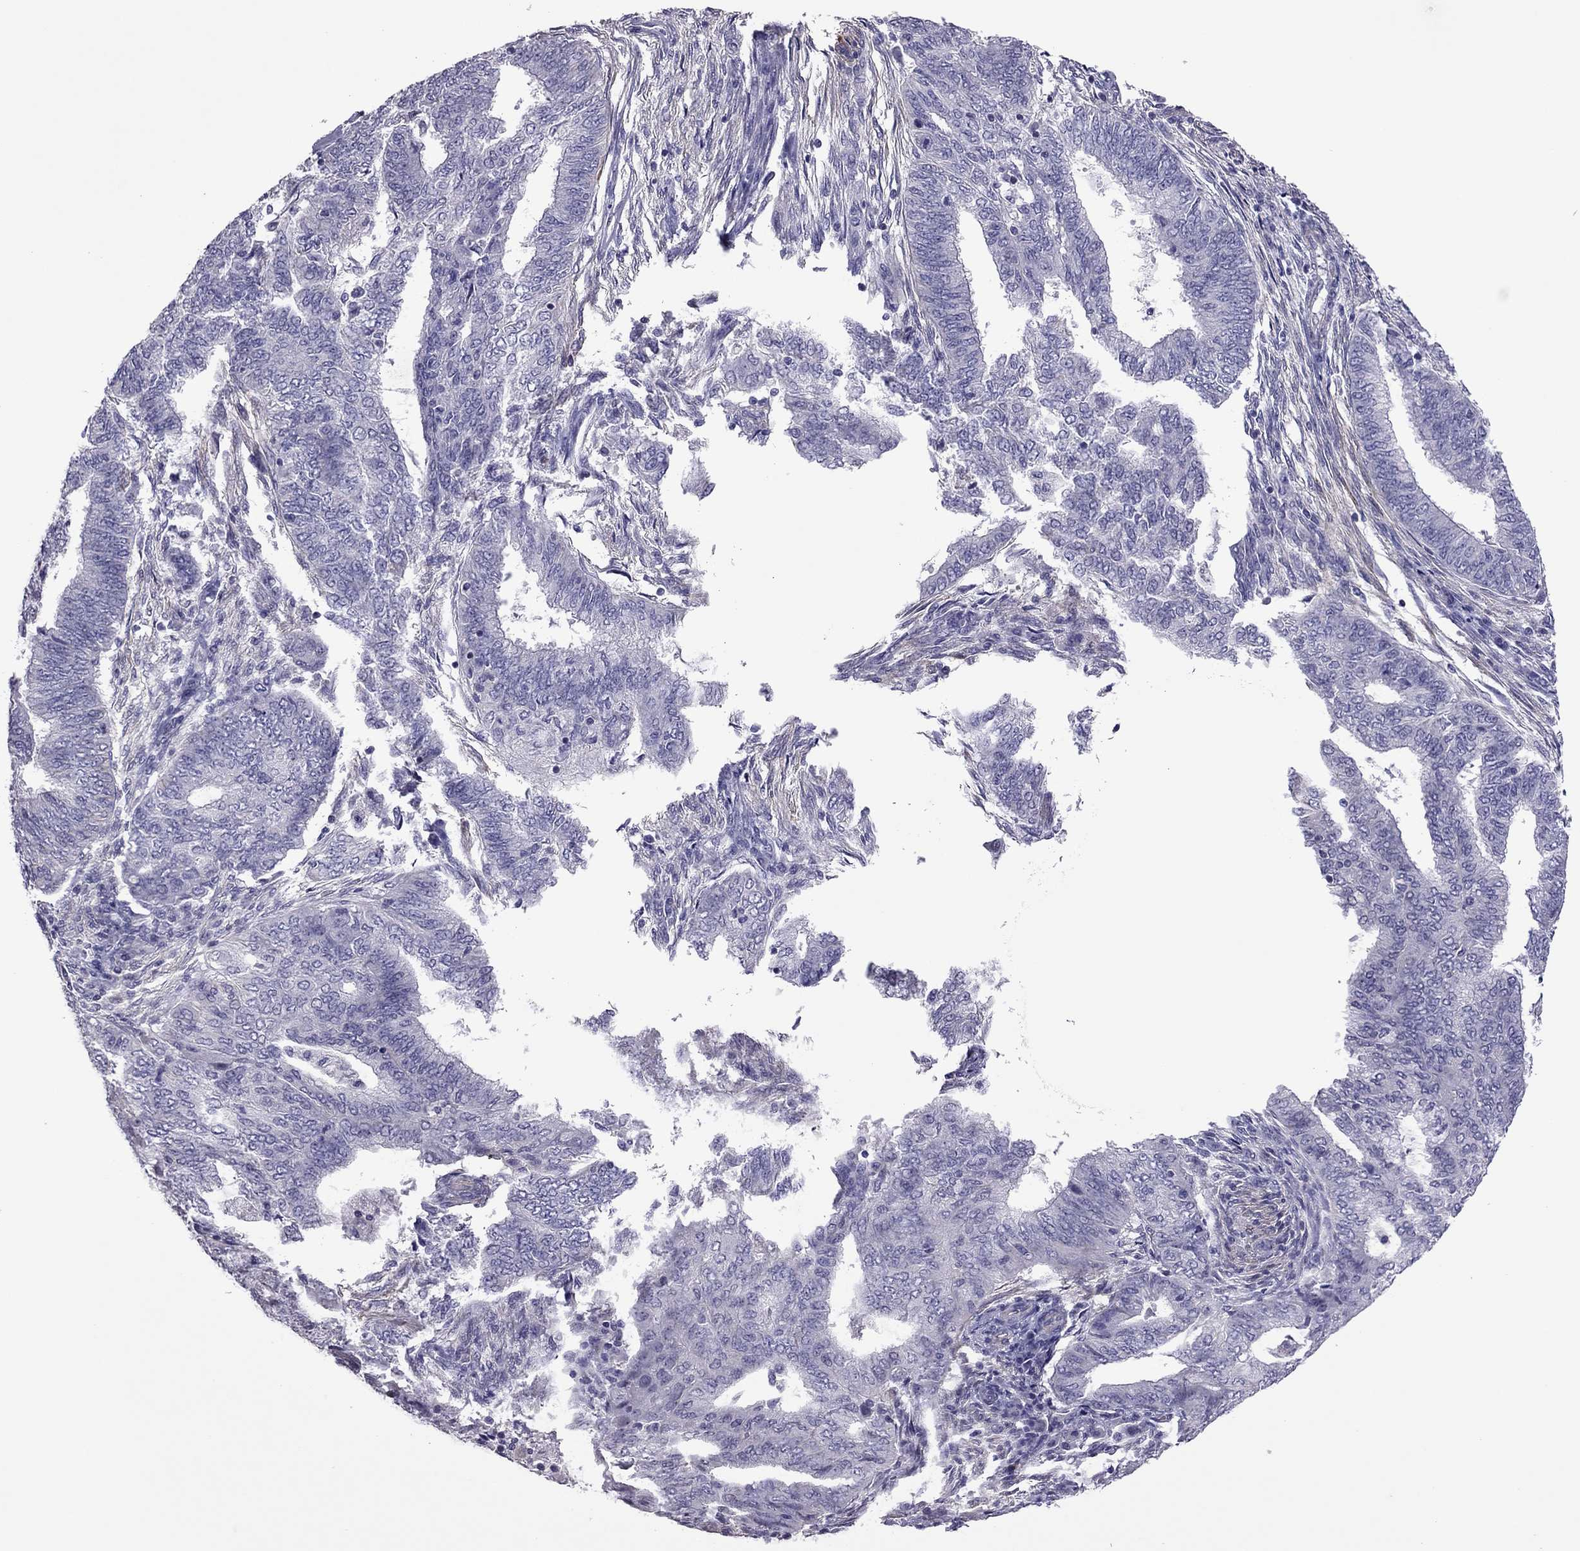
{"staining": {"intensity": "negative", "quantity": "none", "location": "none"}, "tissue": "endometrial cancer", "cell_type": "Tumor cells", "image_type": "cancer", "snomed": [{"axis": "morphology", "description": "Adenocarcinoma, NOS"}, {"axis": "topography", "description": "Endometrium"}], "caption": "There is no significant positivity in tumor cells of endometrial cancer. Brightfield microscopy of immunohistochemistry stained with DAB (3,3'-diaminobenzidine) (brown) and hematoxylin (blue), captured at high magnification.", "gene": "SLC16A8", "patient": {"sex": "female", "age": 62}}